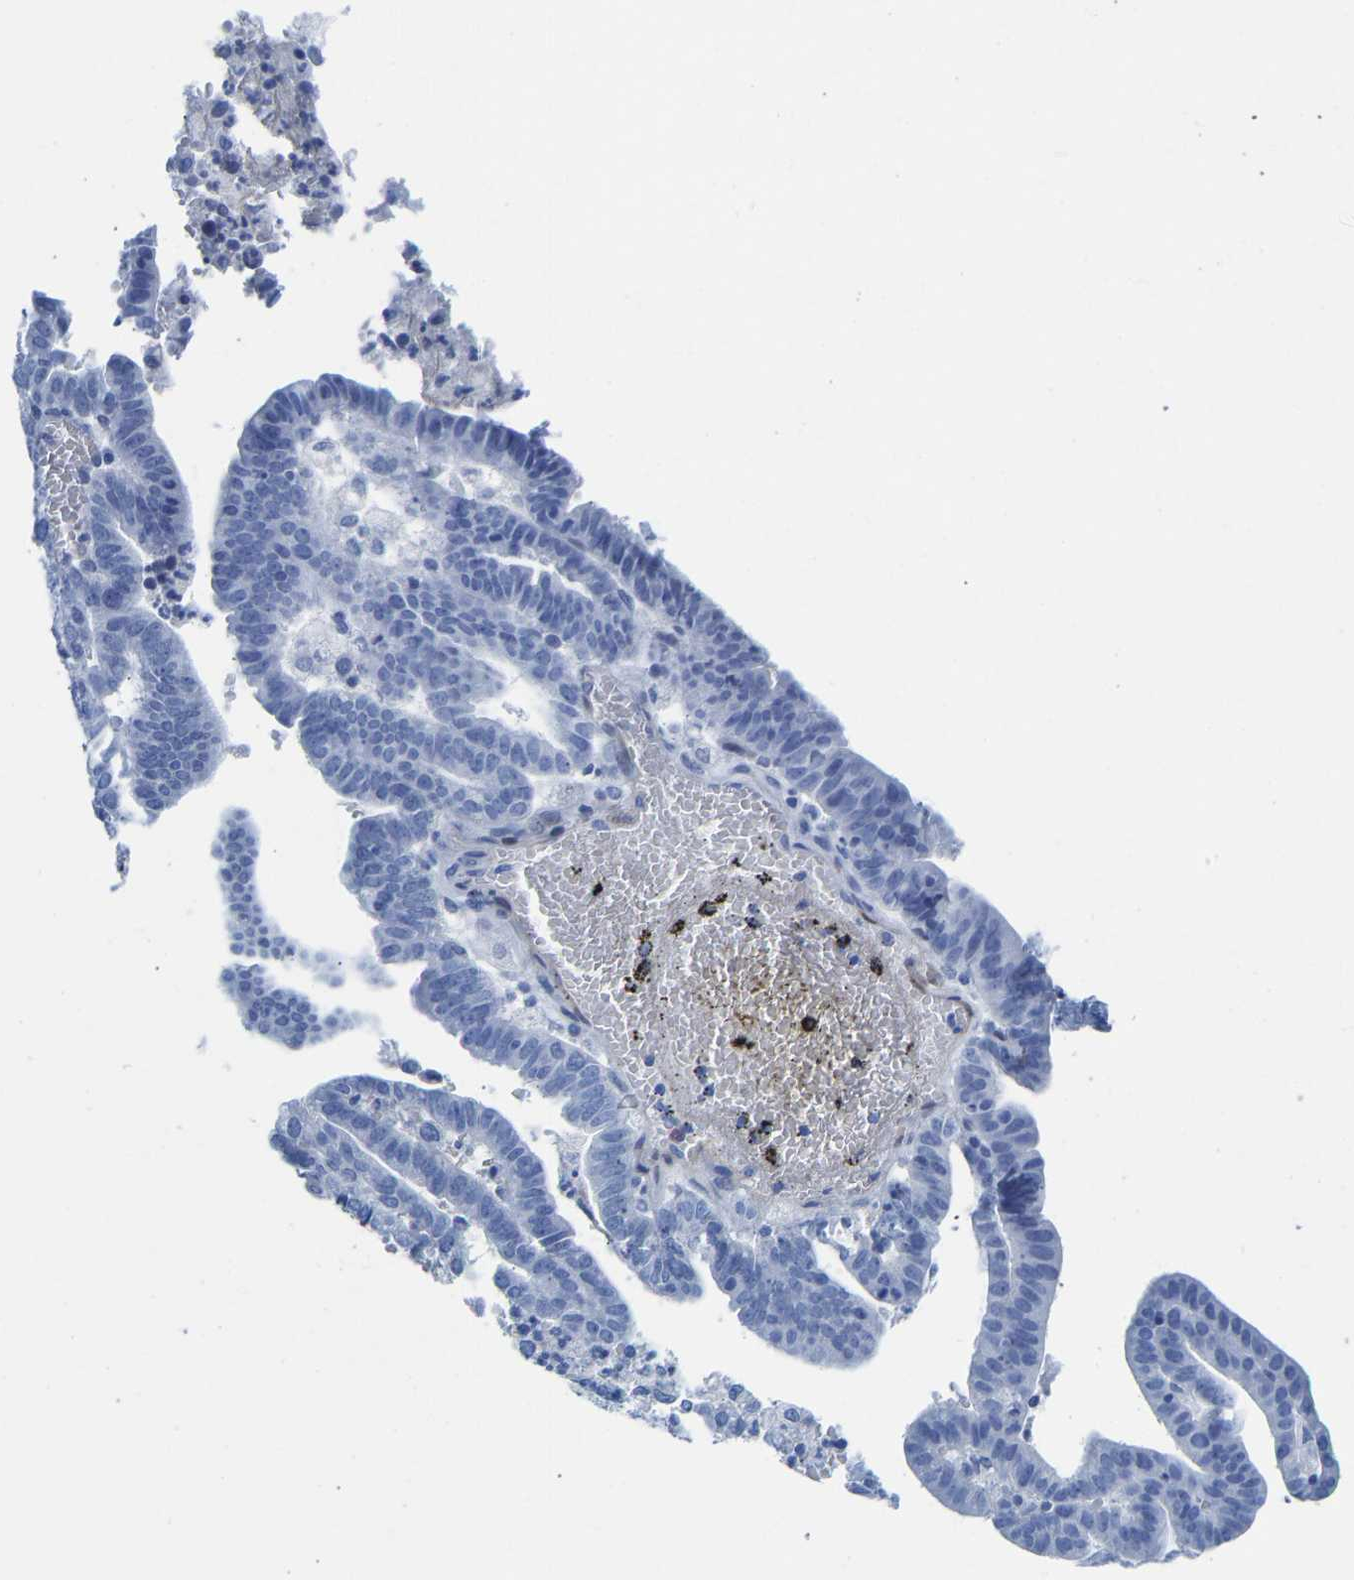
{"staining": {"intensity": "negative", "quantity": "none", "location": "none"}, "tissue": "endometrial cancer", "cell_type": "Tumor cells", "image_type": "cancer", "snomed": [{"axis": "morphology", "description": "Adenocarcinoma, NOS"}, {"axis": "topography", "description": "Uterus"}], "caption": "Tumor cells are negative for protein expression in human endometrial cancer.", "gene": "NKAIN3", "patient": {"sex": "female", "age": 83}}